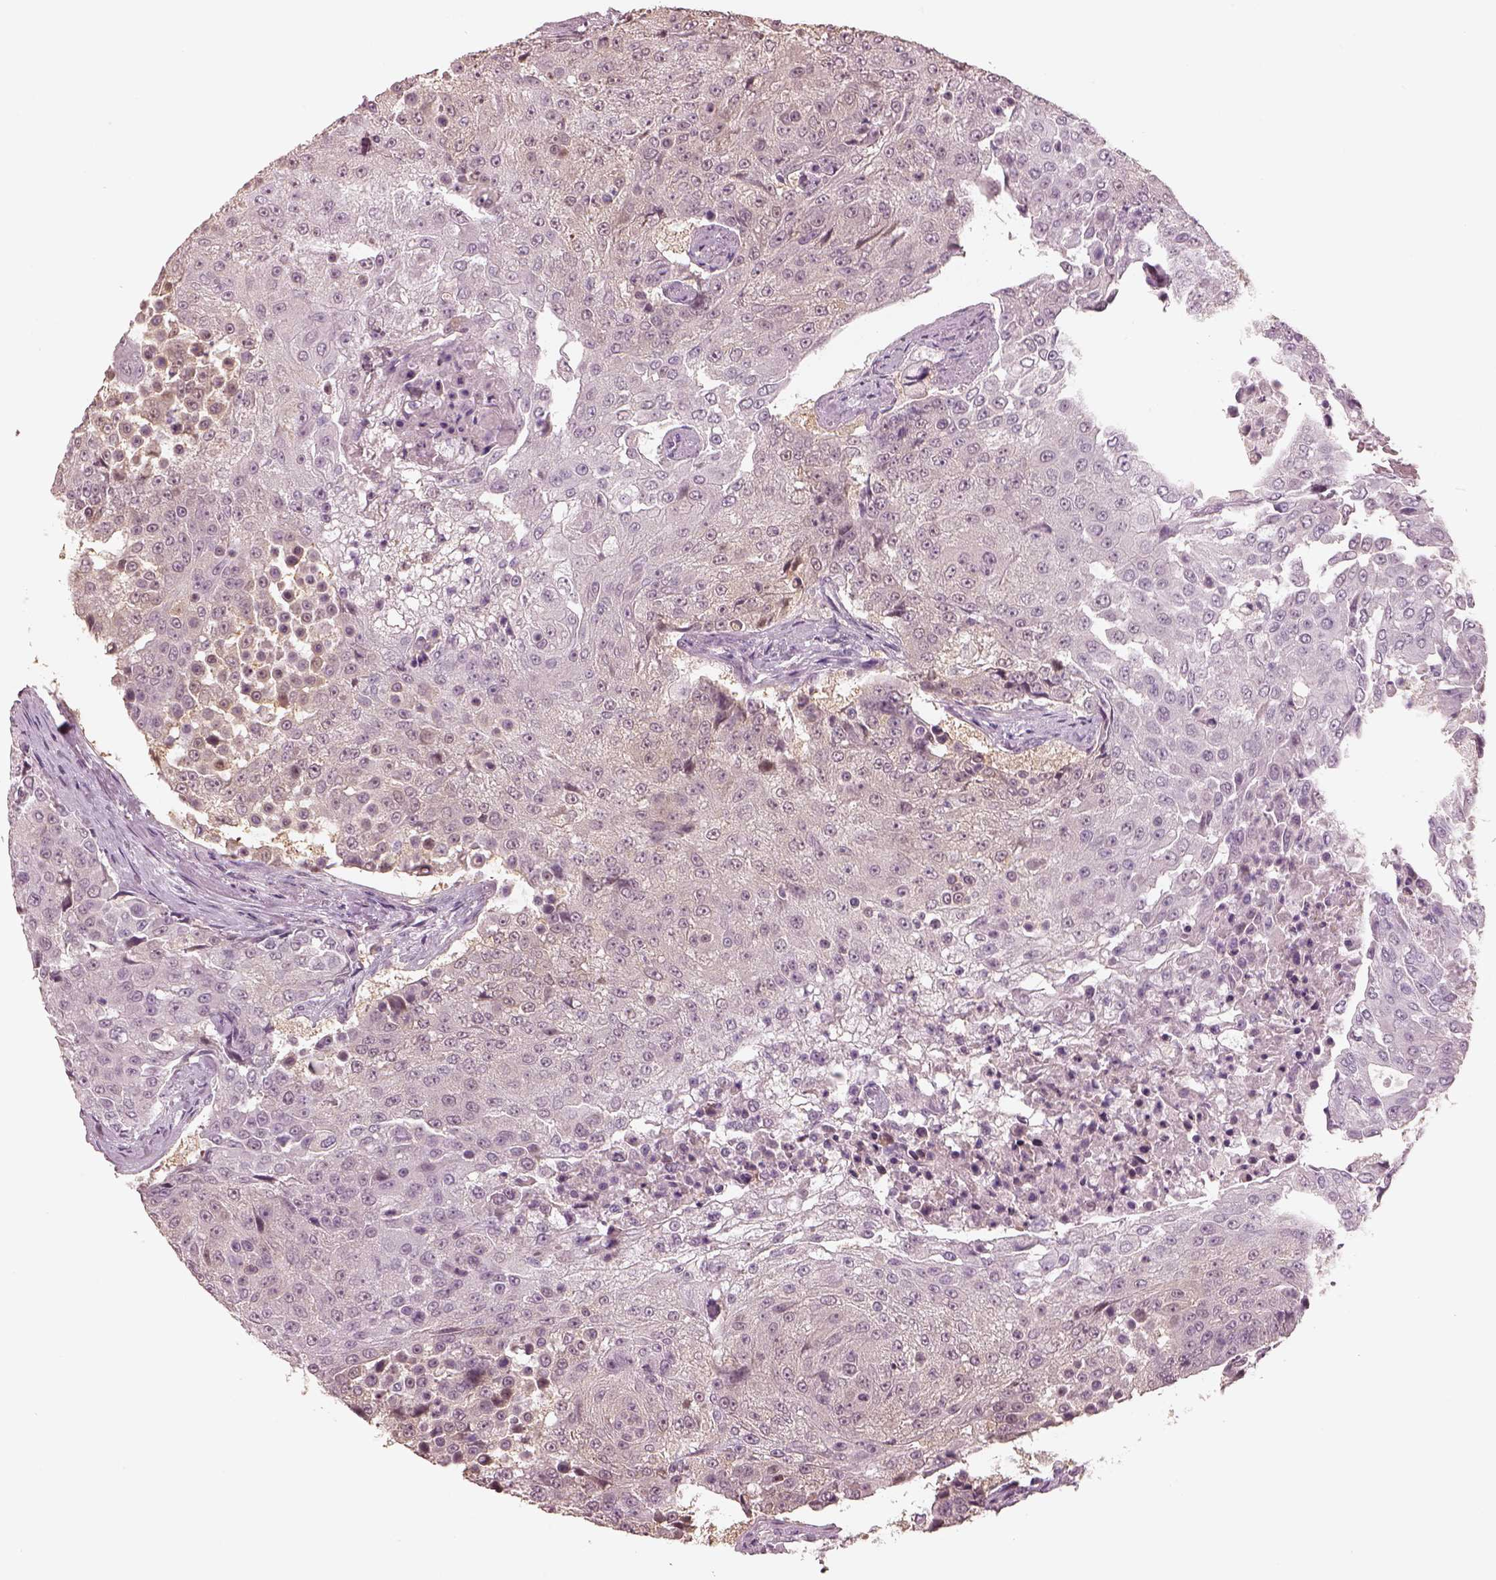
{"staining": {"intensity": "negative", "quantity": "none", "location": "none"}, "tissue": "urothelial cancer", "cell_type": "Tumor cells", "image_type": "cancer", "snomed": [{"axis": "morphology", "description": "Urothelial carcinoma, High grade"}, {"axis": "topography", "description": "Urinary bladder"}], "caption": "IHC of high-grade urothelial carcinoma demonstrates no staining in tumor cells.", "gene": "EGR4", "patient": {"sex": "female", "age": 63}}